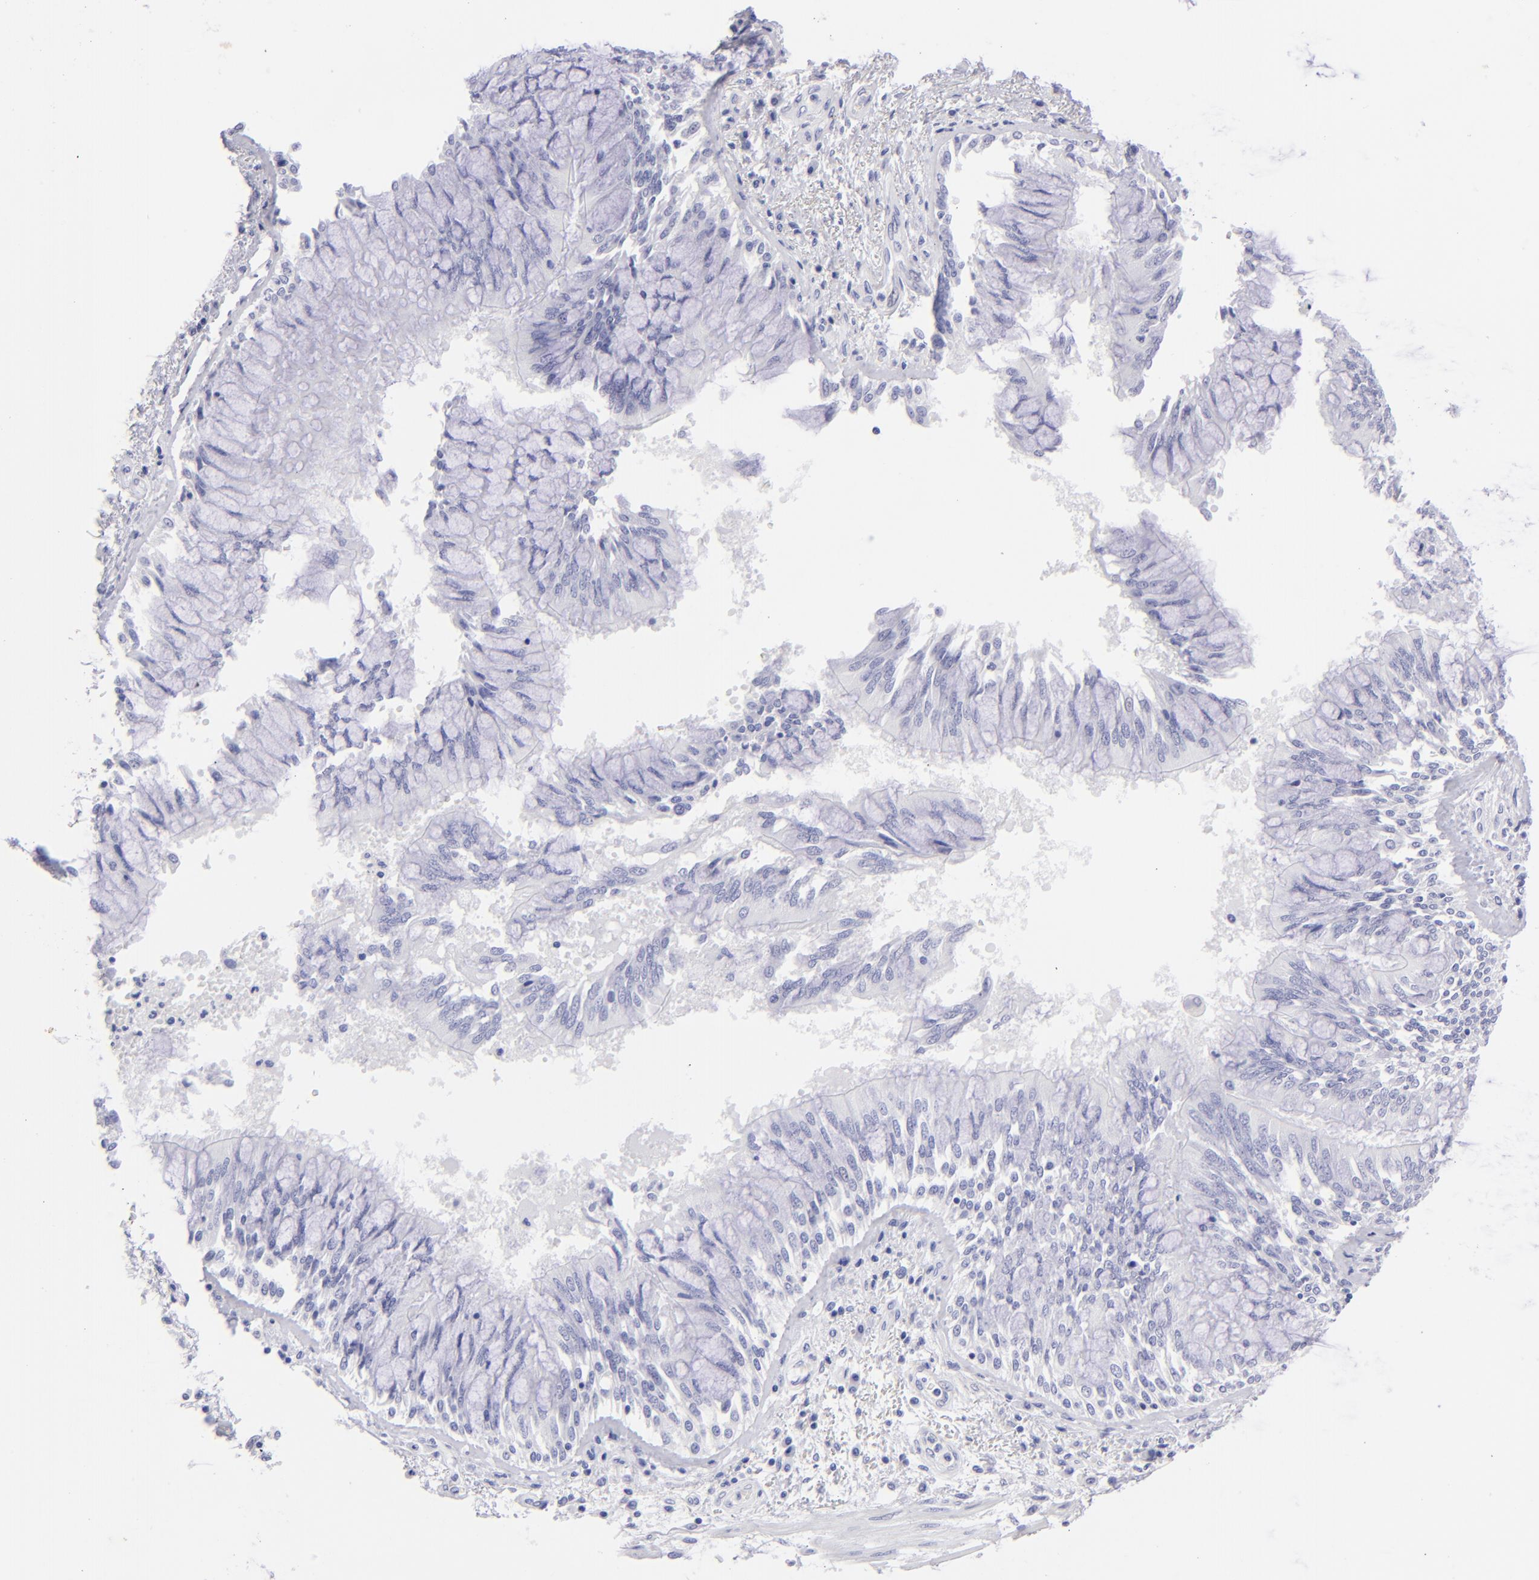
{"staining": {"intensity": "negative", "quantity": "none", "location": "none"}, "tissue": "bronchus", "cell_type": "Respiratory epithelial cells", "image_type": "normal", "snomed": [{"axis": "morphology", "description": "Normal tissue, NOS"}, {"axis": "topography", "description": "Cartilage tissue"}, {"axis": "topography", "description": "Bronchus"}, {"axis": "topography", "description": "Lung"}, {"axis": "topography", "description": "Peripheral nerve tissue"}], "caption": "DAB (3,3'-diaminobenzidine) immunohistochemical staining of benign human bronchus demonstrates no significant expression in respiratory epithelial cells.", "gene": "SLC1A3", "patient": {"sex": "female", "age": 49}}